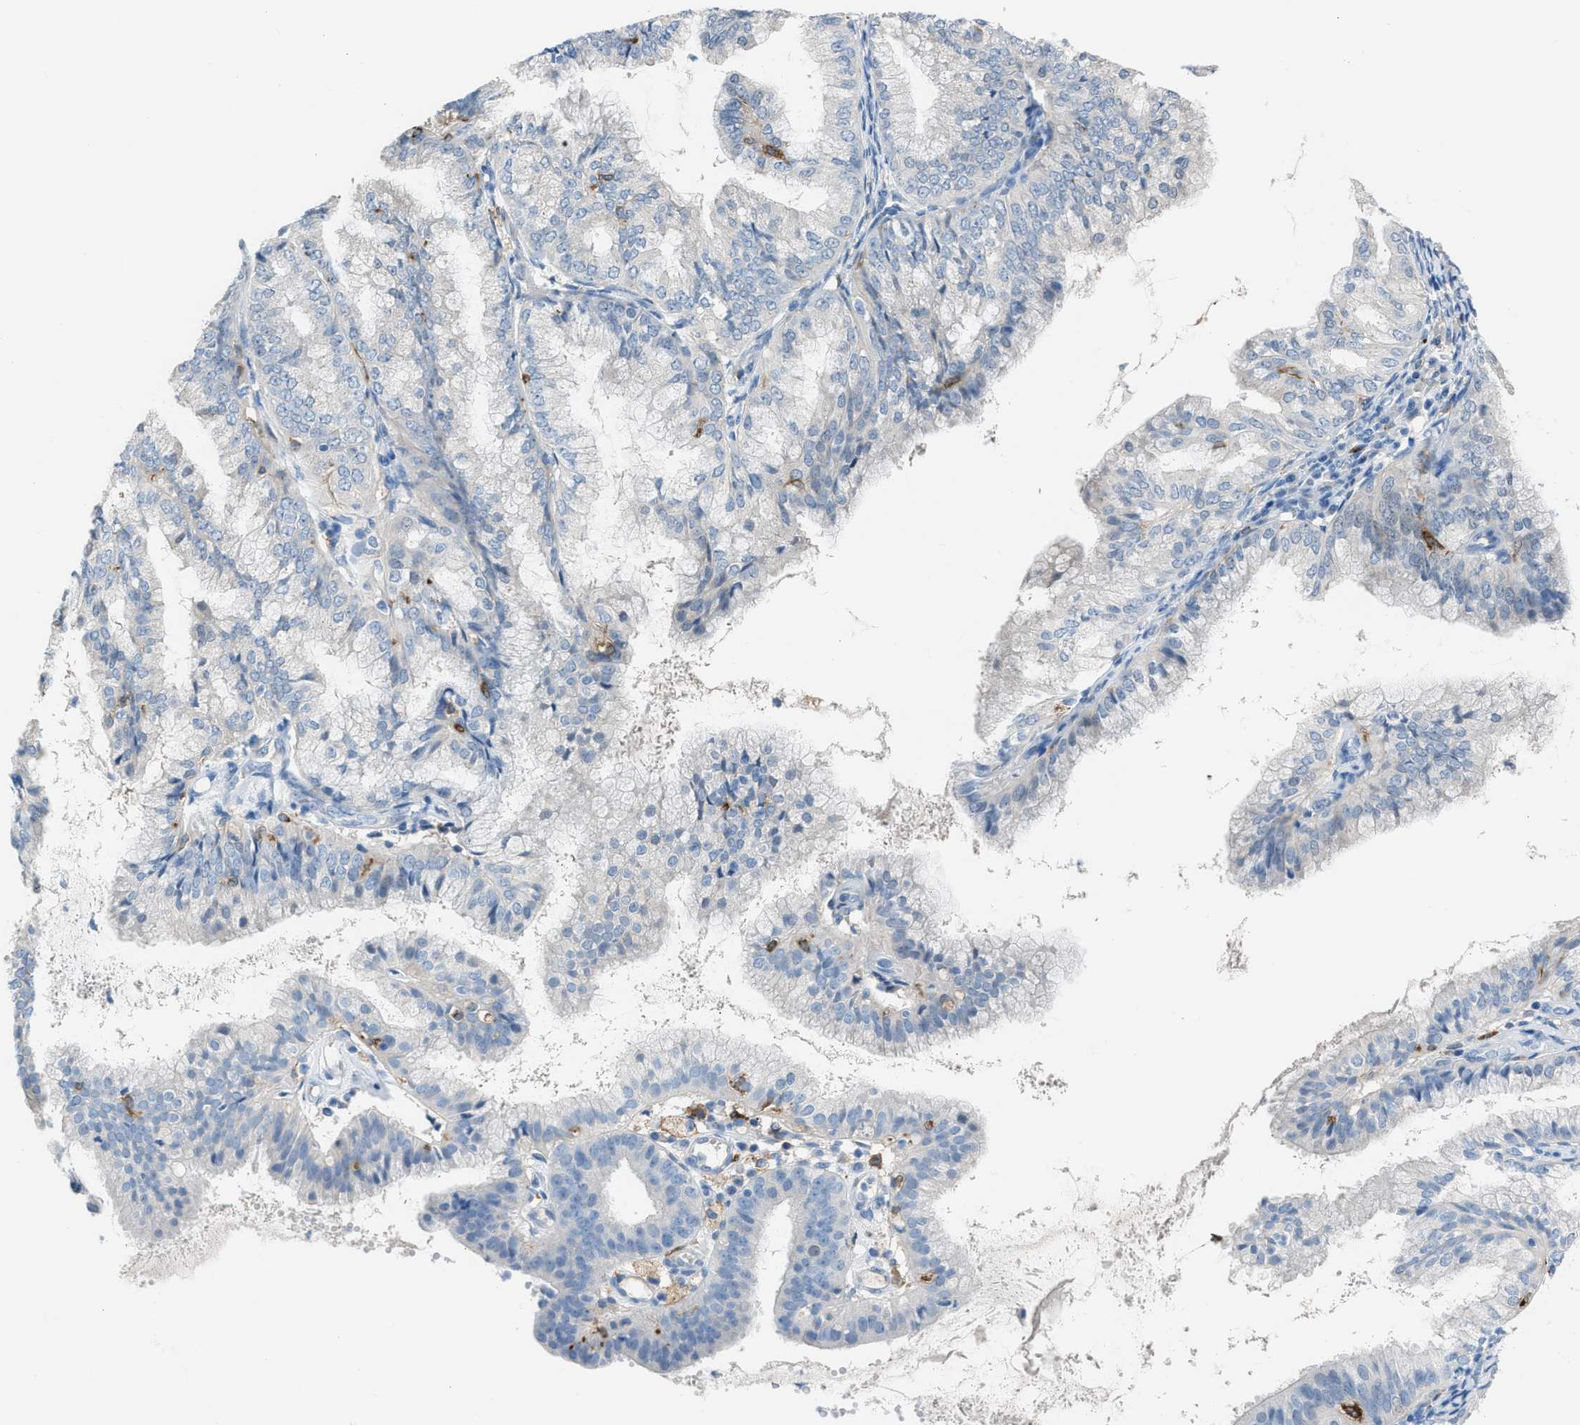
{"staining": {"intensity": "negative", "quantity": "none", "location": "none"}, "tissue": "endometrial cancer", "cell_type": "Tumor cells", "image_type": "cancer", "snomed": [{"axis": "morphology", "description": "Adenocarcinoma, NOS"}, {"axis": "topography", "description": "Endometrium"}], "caption": "DAB (3,3'-diaminobenzidine) immunohistochemical staining of endometrial cancer (adenocarcinoma) demonstrates no significant positivity in tumor cells. Nuclei are stained in blue.", "gene": "CLEC10A", "patient": {"sex": "female", "age": 63}}